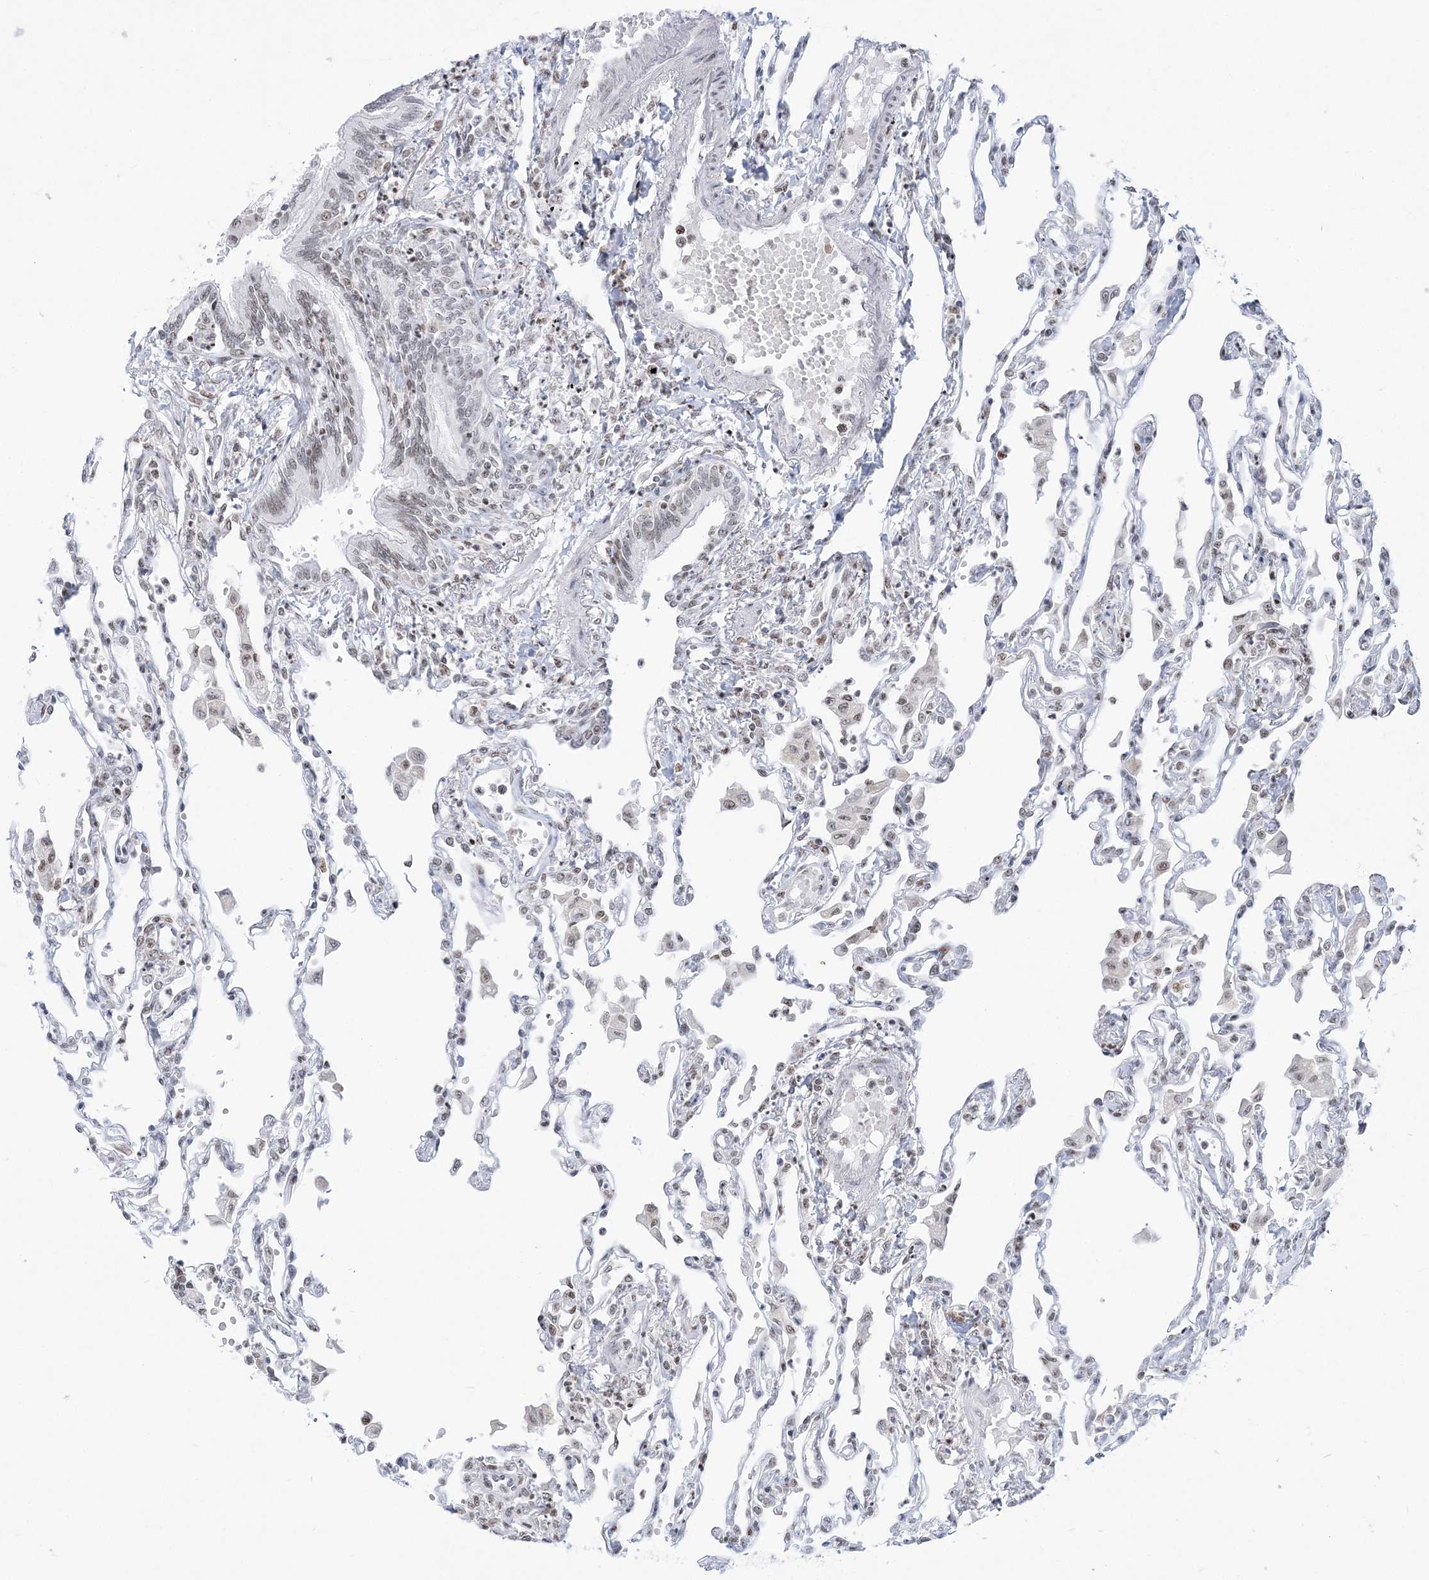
{"staining": {"intensity": "weak", "quantity": "<25%", "location": "nuclear"}, "tissue": "lung", "cell_type": "Alveolar cells", "image_type": "normal", "snomed": [{"axis": "morphology", "description": "Normal tissue, NOS"}, {"axis": "topography", "description": "Bronchus"}, {"axis": "topography", "description": "Lung"}], "caption": "Immunohistochemistry of unremarkable lung shows no staining in alveolar cells. The staining was performed using DAB to visualize the protein expression in brown, while the nuclei were stained in blue with hematoxylin (Magnification: 20x).", "gene": "DDX21", "patient": {"sex": "female", "age": 49}}